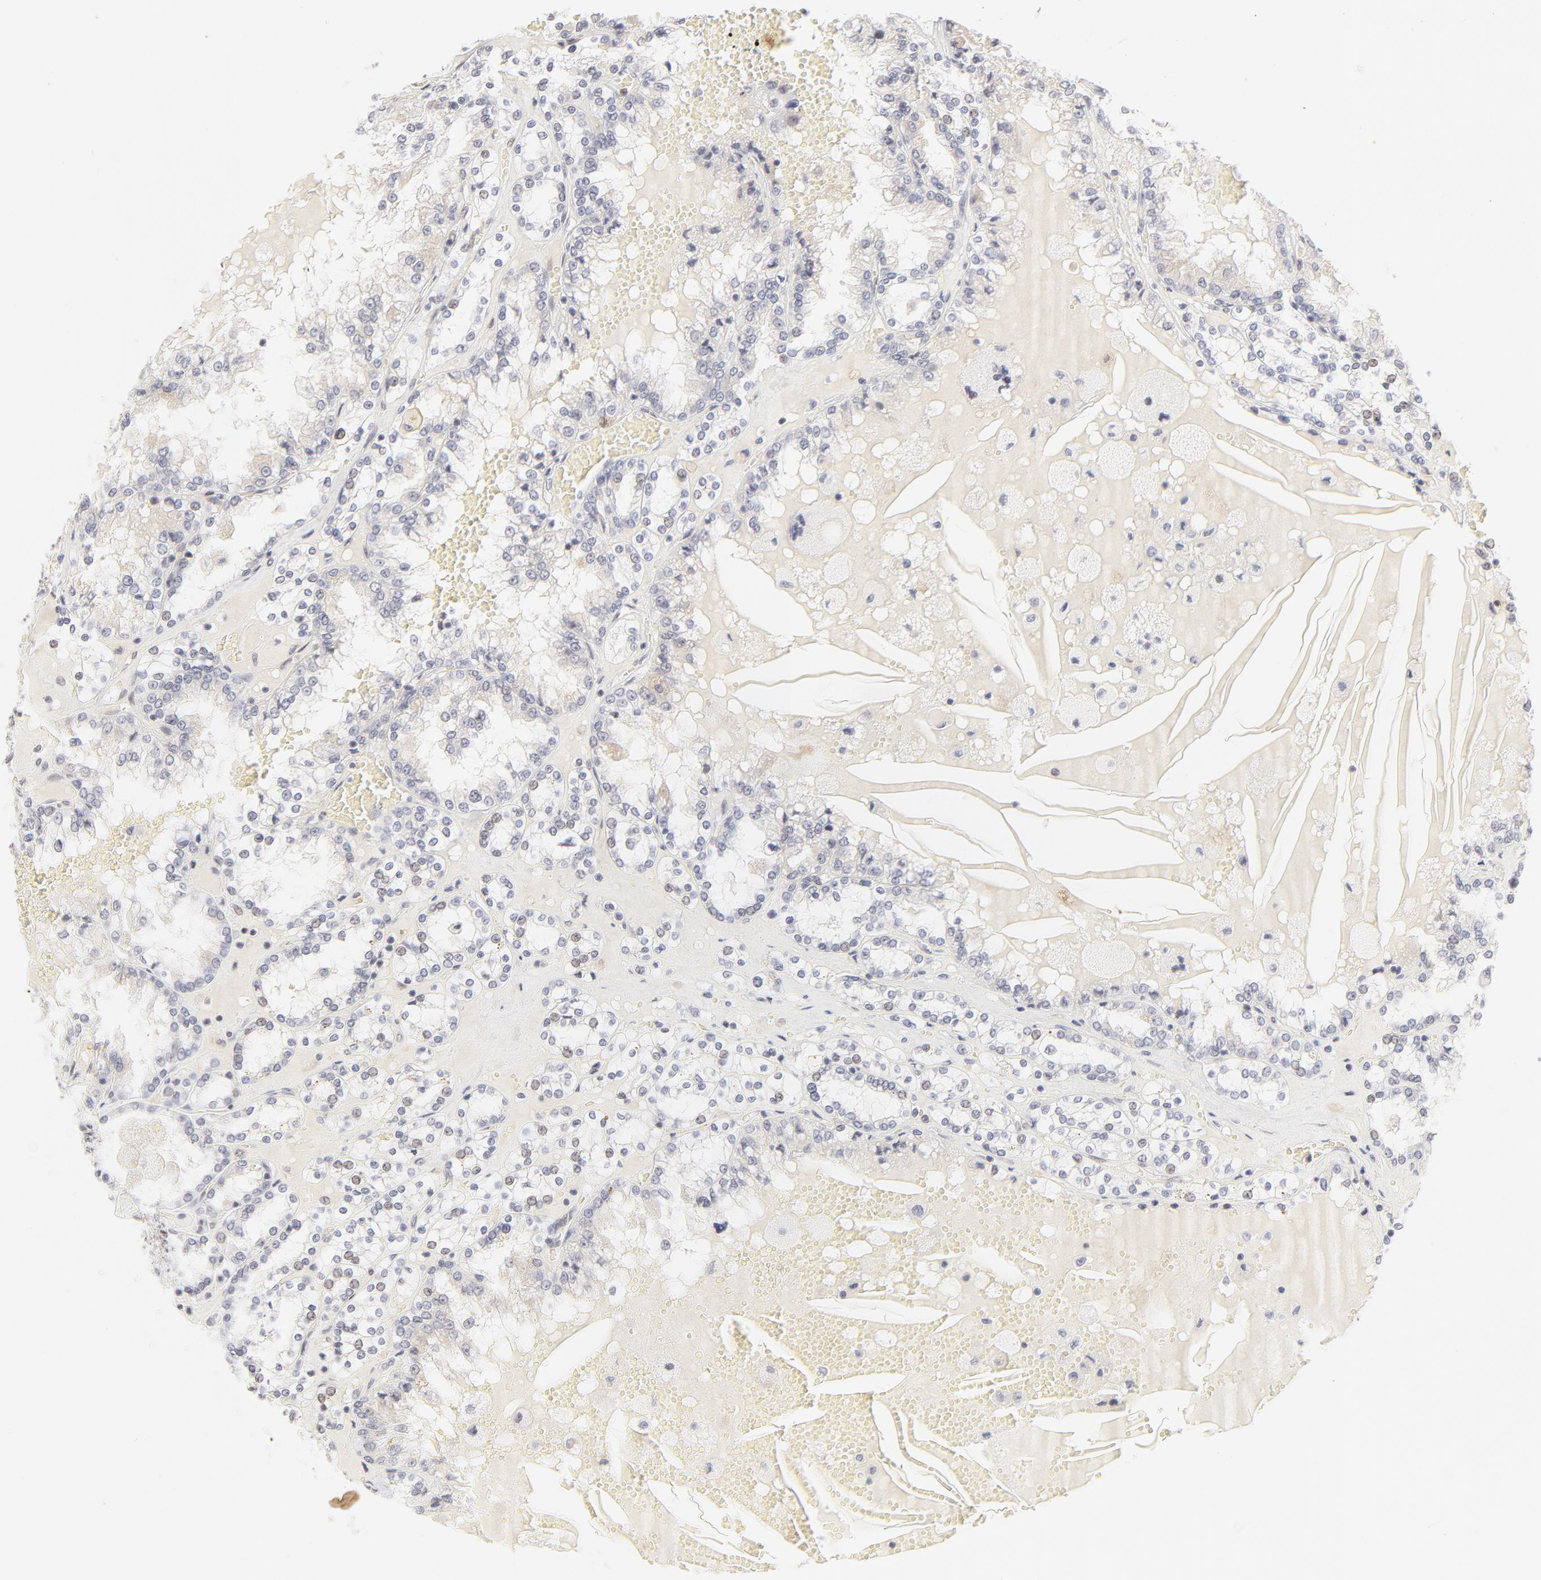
{"staining": {"intensity": "negative", "quantity": "none", "location": "none"}, "tissue": "renal cancer", "cell_type": "Tumor cells", "image_type": "cancer", "snomed": [{"axis": "morphology", "description": "Adenocarcinoma, NOS"}, {"axis": "topography", "description": "Kidney"}], "caption": "Renal cancer was stained to show a protein in brown. There is no significant staining in tumor cells.", "gene": "PBX3", "patient": {"sex": "female", "age": 56}}